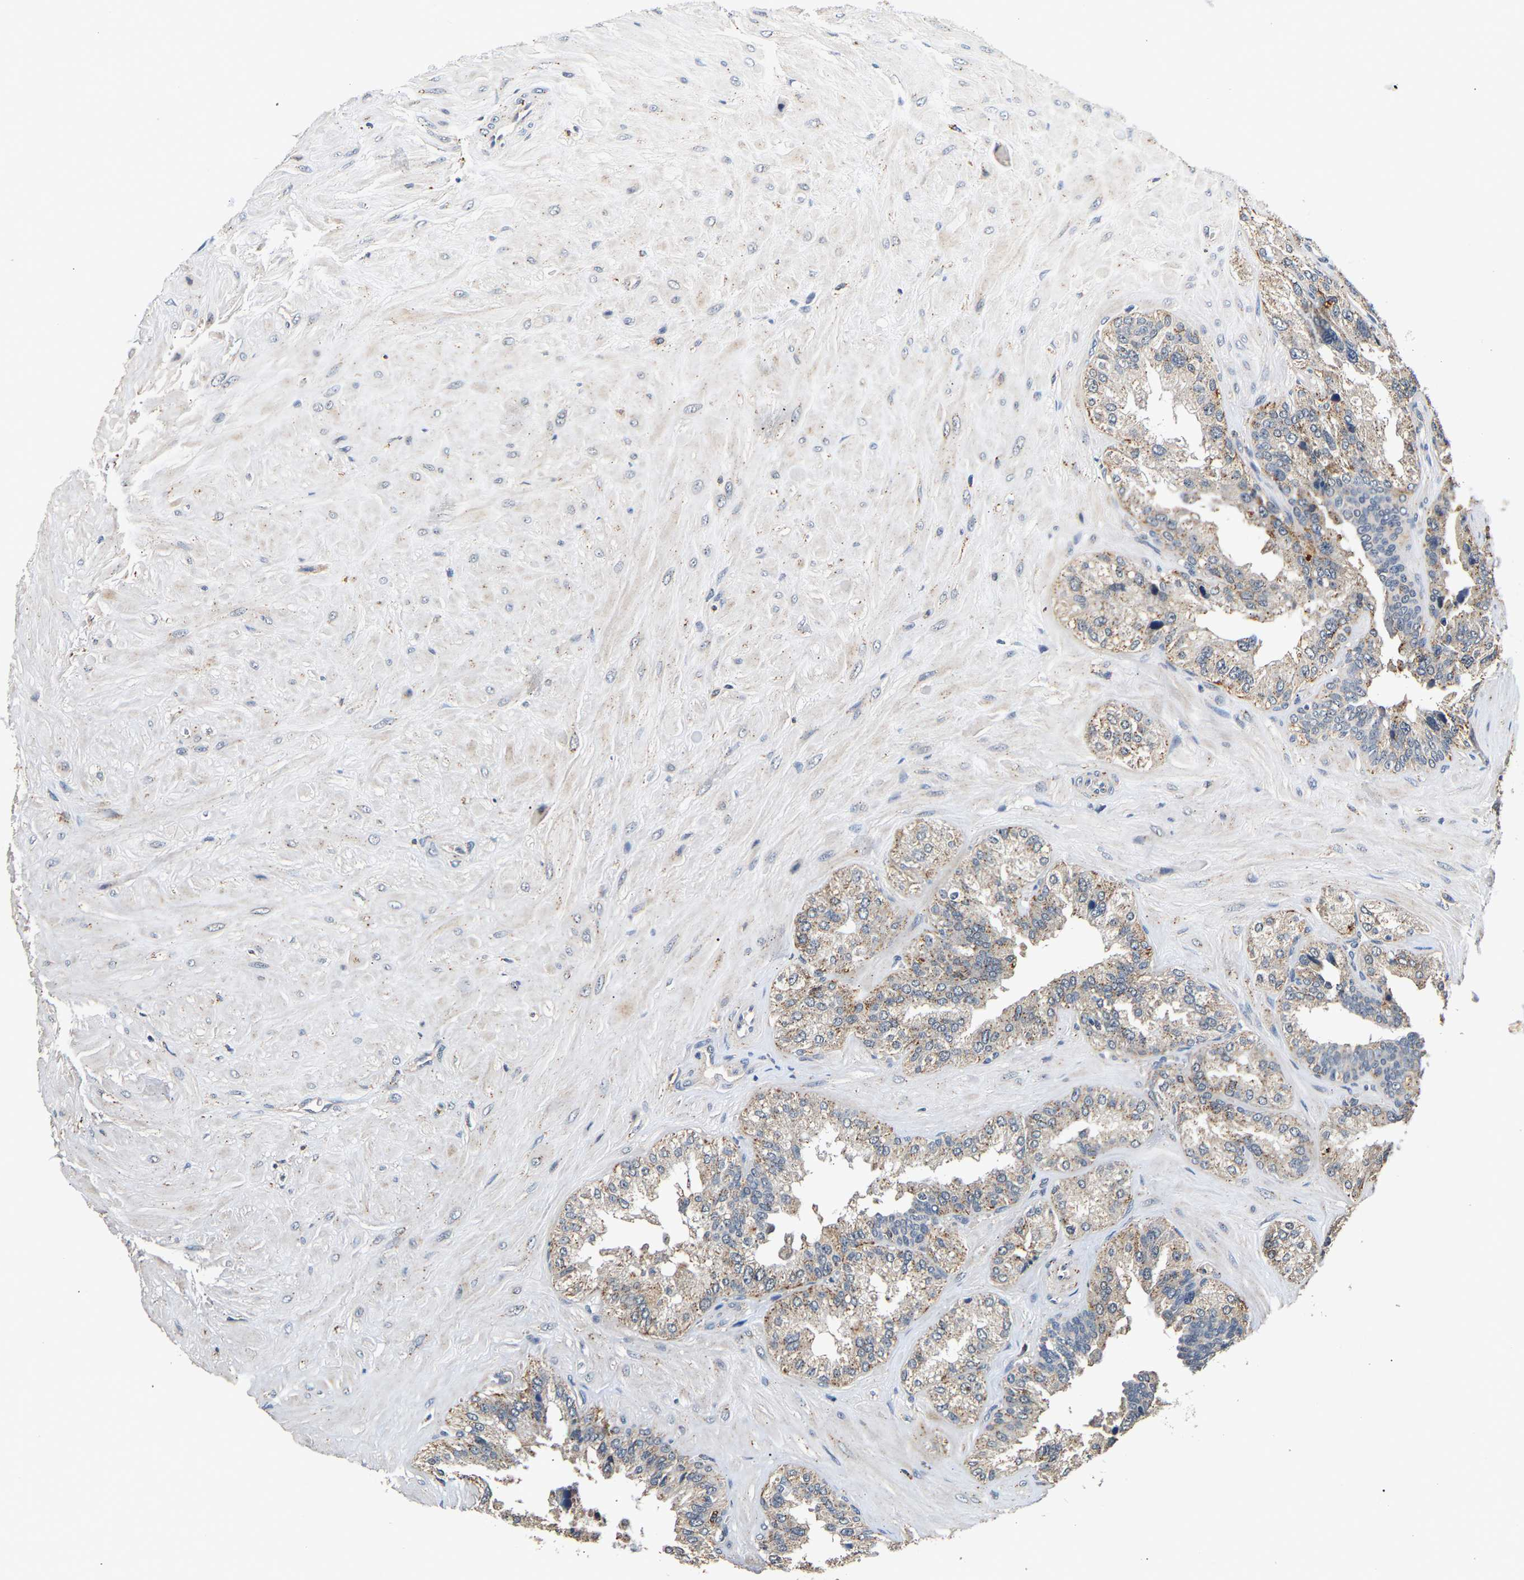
{"staining": {"intensity": "moderate", "quantity": "<25%", "location": "cytoplasmic/membranous"}, "tissue": "seminal vesicle", "cell_type": "Glandular cells", "image_type": "normal", "snomed": [{"axis": "morphology", "description": "Normal tissue, NOS"}, {"axis": "topography", "description": "Prostate"}, {"axis": "topography", "description": "Seminal veicle"}], "caption": "Immunohistochemistry (IHC) of benign human seminal vesicle demonstrates low levels of moderate cytoplasmic/membranous positivity in about <25% of glandular cells.", "gene": "SMU1", "patient": {"sex": "male", "age": 51}}